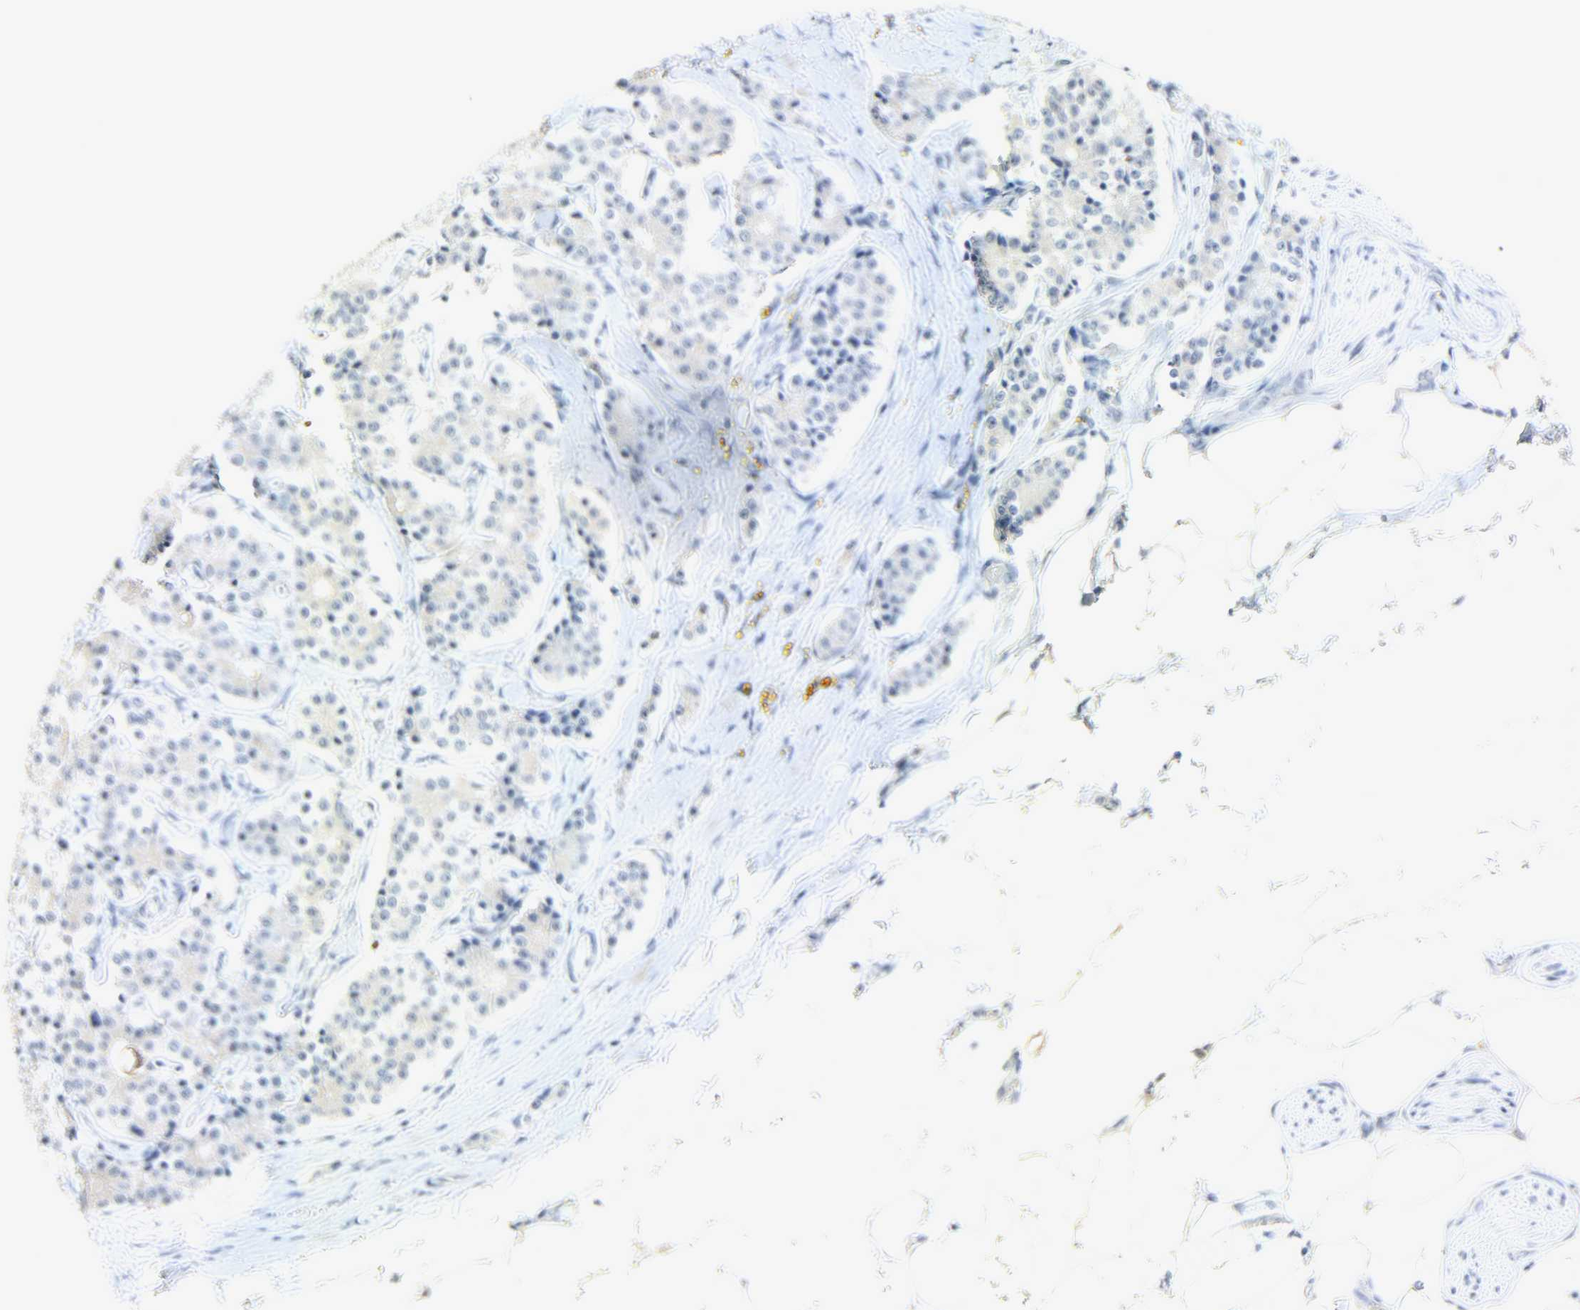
{"staining": {"intensity": "negative", "quantity": "none", "location": "none"}, "tissue": "carcinoid", "cell_type": "Tumor cells", "image_type": "cancer", "snomed": [{"axis": "morphology", "description": "Carcinoid, malignant, NOS"}, {"axis": "topography", "description": "Colon"}], "caption": "An immunohistochemistry (IHC) histopathology image of malignant carcinoid is shown. There is no staining in tumor cells of malignant carcinoid. The staining is performed using DAB (3,3'-diaminobenzidine) brown chromogen with nuclei counter-stained in using hematoxylin.", "gene": "EIF4EBP1", "patient": {"sex": "female", "age": 61}}